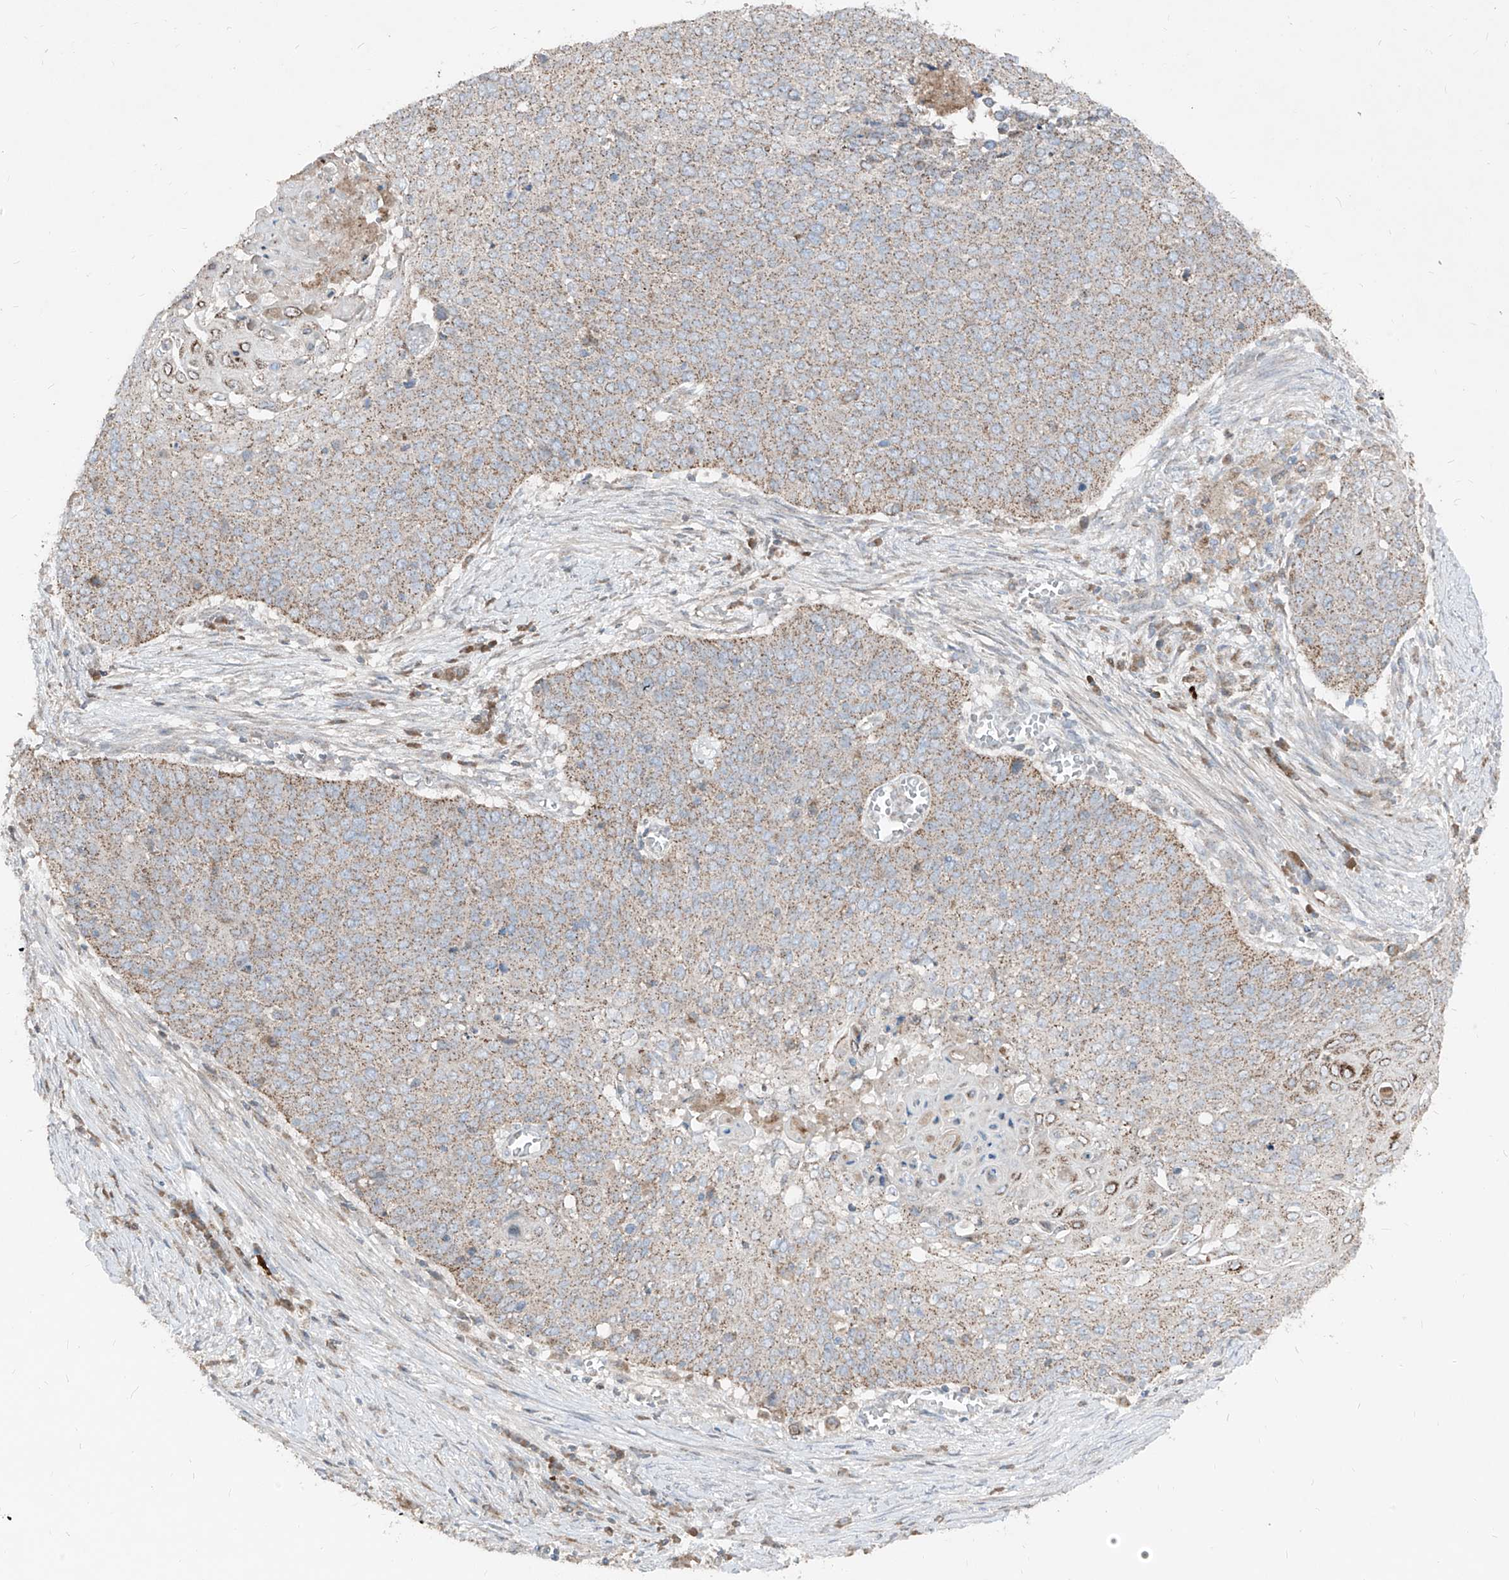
{"staining": {"intensity": "moderate", "quantity": ">75%", "location": "cytoplasmic/membranous"}, "tissue": "cervical cancer", "cell_type": "Tumor cells", "image_type": "cancer", "snomed": [{"axis": "morphology", "description": "Squamous cell carcinoma, NOS"}, {"axis": "topography", "description": "Cervix"}], "caption": "This photomicrograph displays IHC staining of human squamous cell carcinoma (cervical), with medium moderate cytoplasmic/membranous positivity in about >75% of tumor cells.", "gene": "ABCD3", "patient": {"sex": "female", "age": 39}}